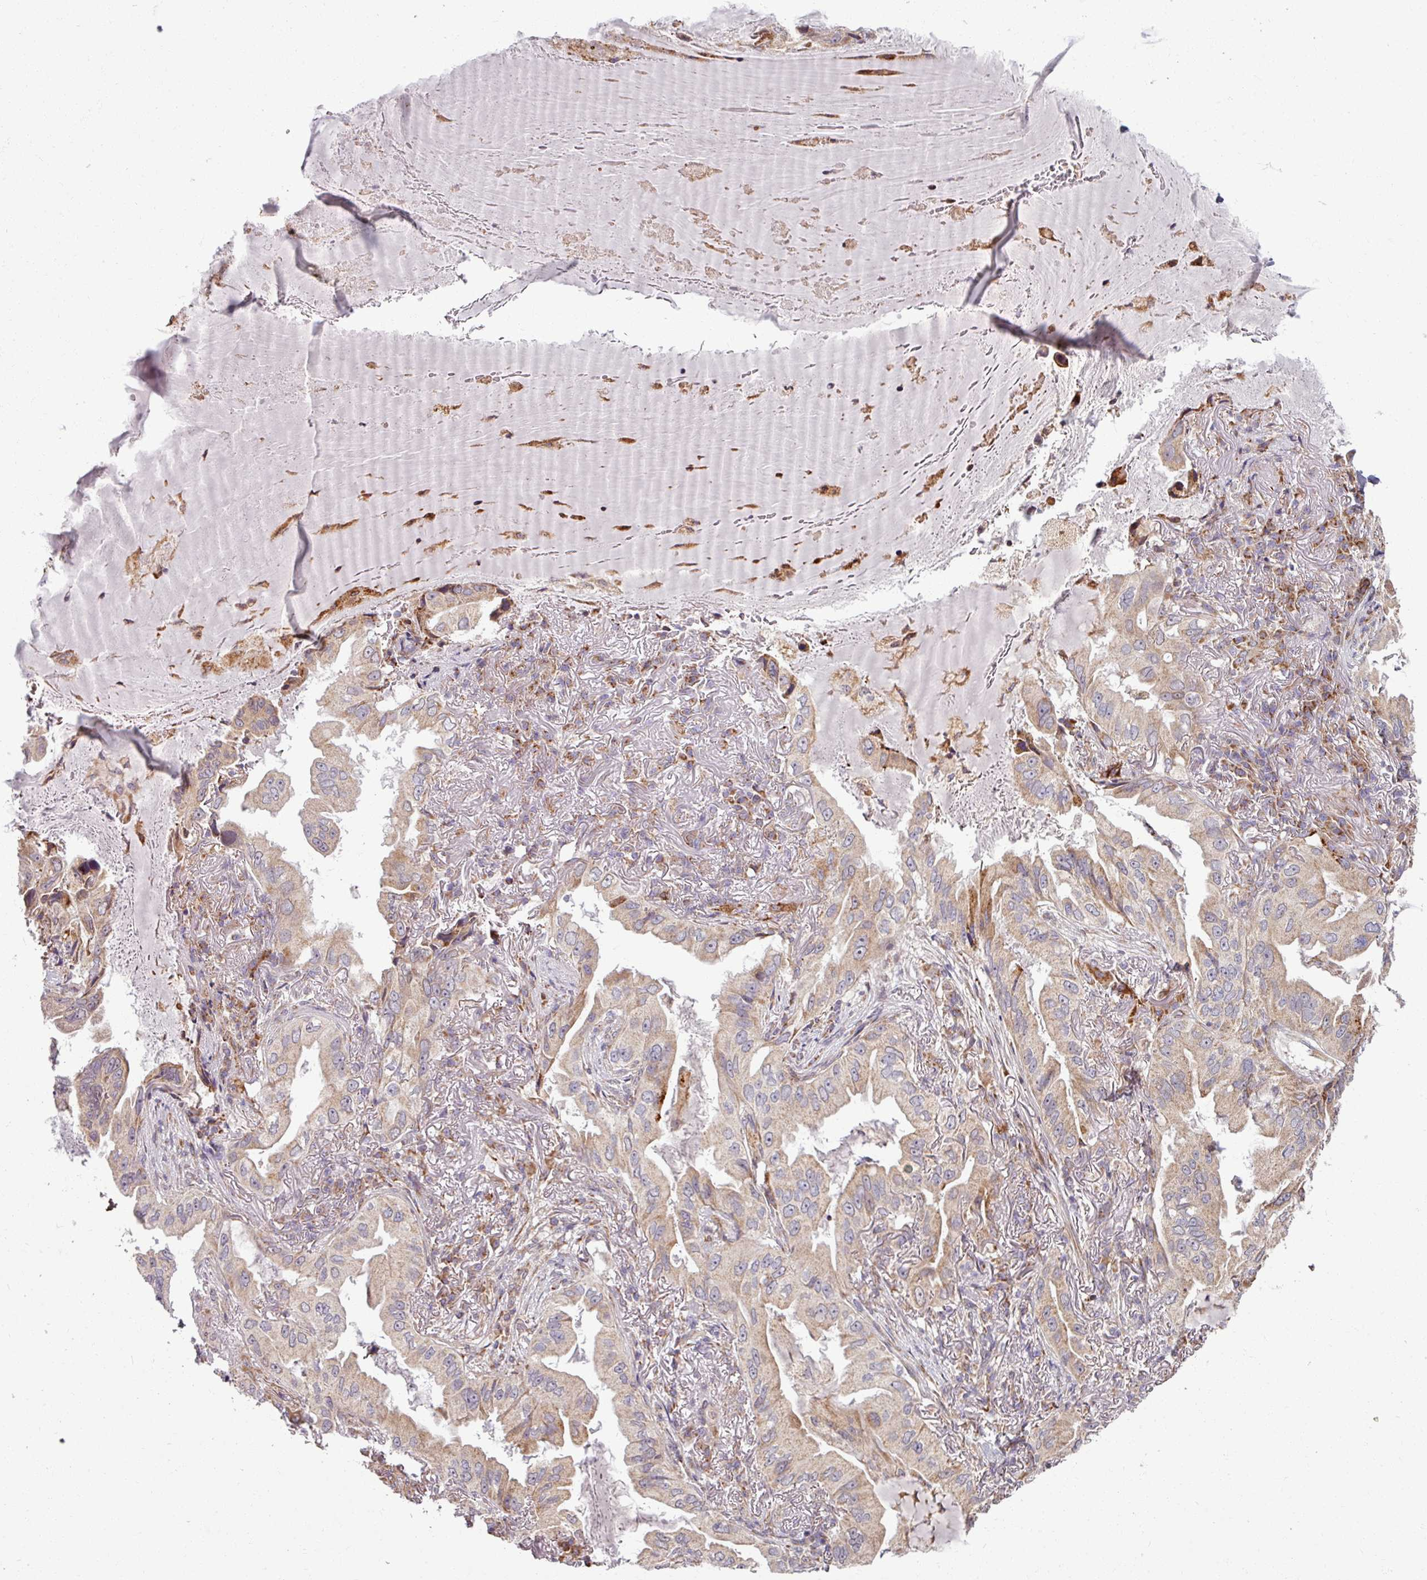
{"staining": {"intensity": "weak", "quantity": "<25%", "location": "cytoplasmic/membranous"}, "tissue": "lung cancer", "cell_type": "Tumor cells", "image_type": "cancer", "snomed": [{"axis": "morphology", "description": "Adenocarcinoma, NOS"}, {"axis": "topography", "description": "Lung"}], "caption": "There is no significant staining in tumor cells of lung cancer (adenocarcinoma).", "gene": "MAGT1", "patient": {"sex": "female", "age": 69}}